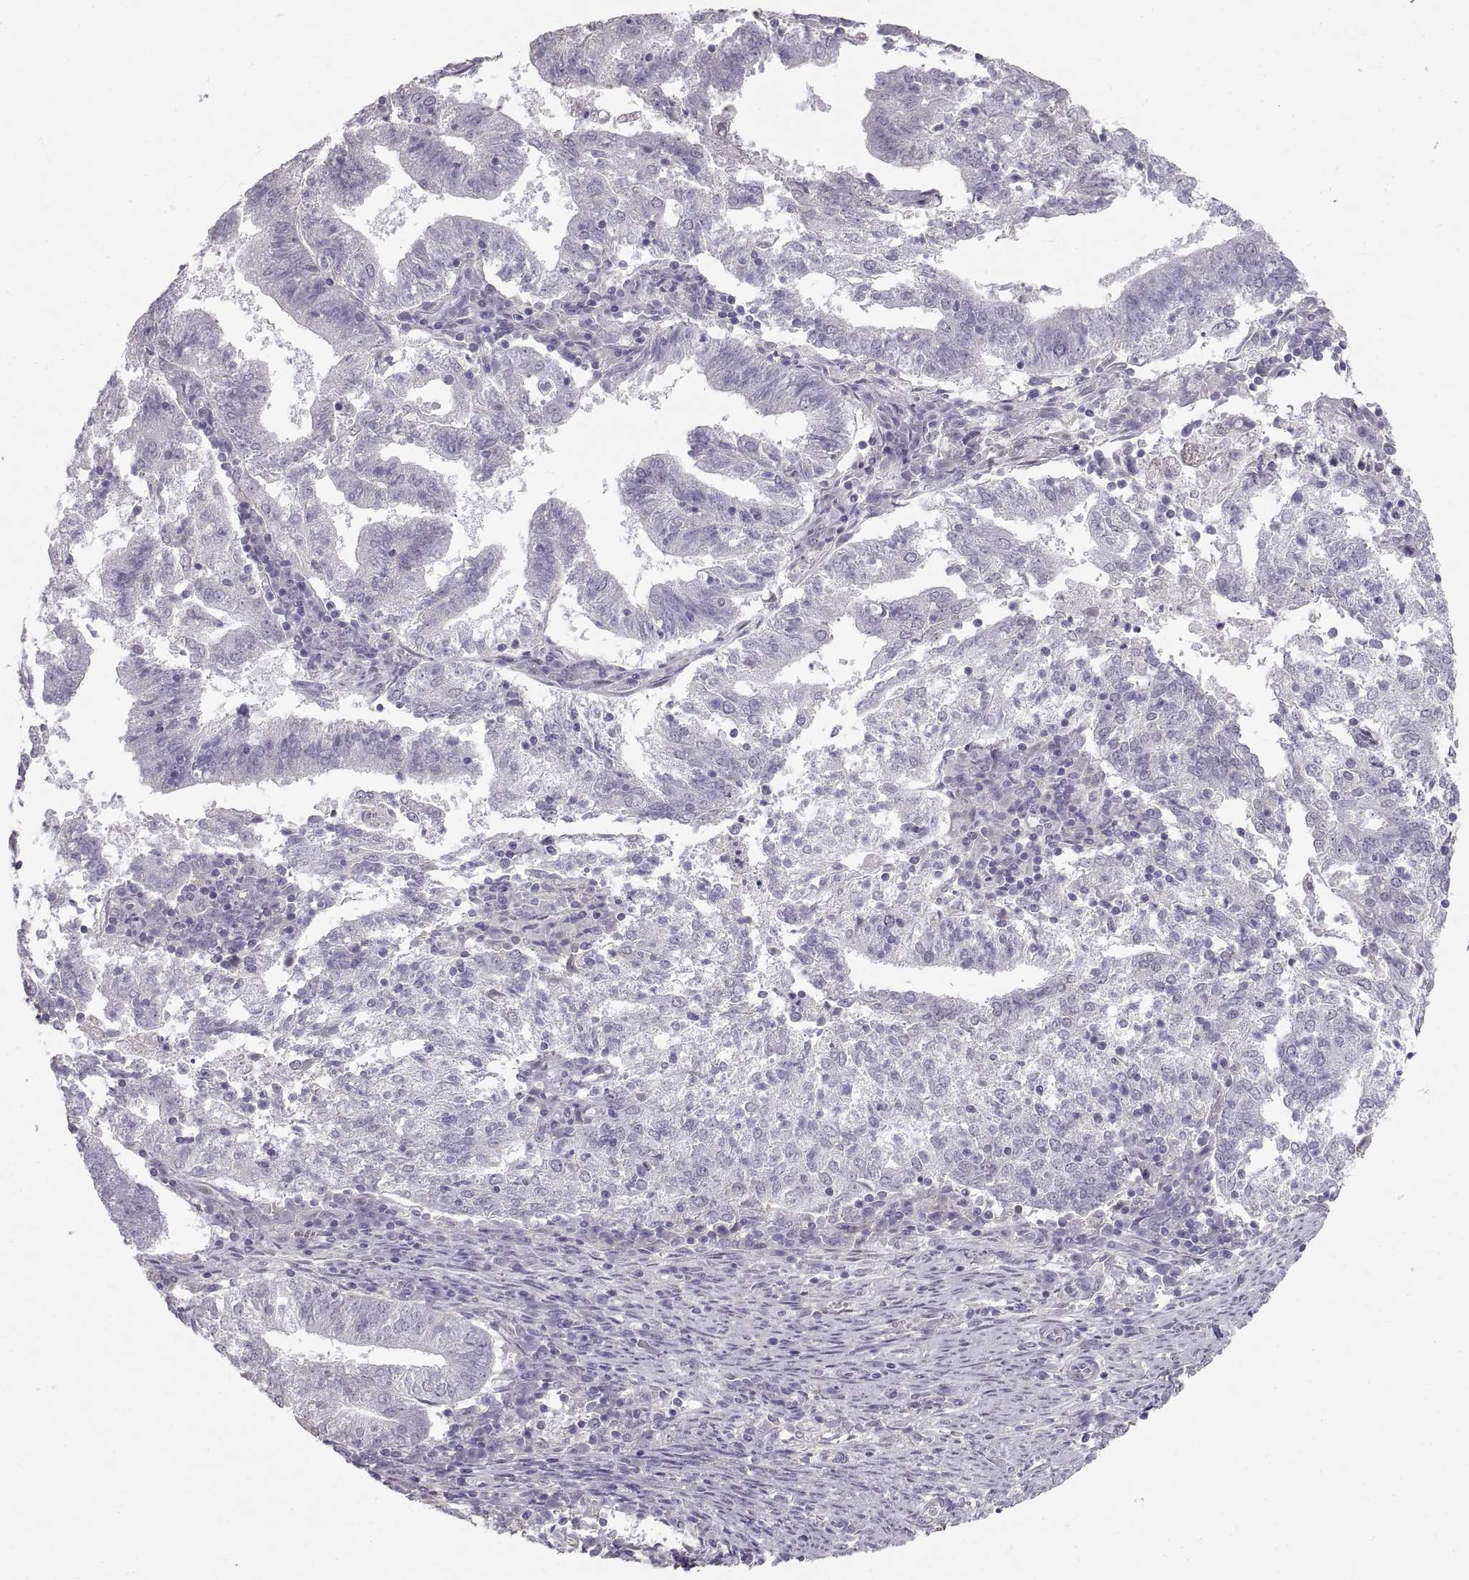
{"staining": {"intensity": "negative", "quantity": "none", "location": "none"}, "tissue": "endometrial cancer", "cell_type": "Tumor cells", "image_type": "cancer", "snomed": [{"axis": "morphology", "description": "Adenocarcinoma, NOS"}, {"axis": "topography", "description": "Endometrium"}], "caption": "Tumor cells show no significant protein expression in adenocarcinoma (endometrial).", "gene": "NANOS3", "patient": {"sex": "female", "age": 82}}